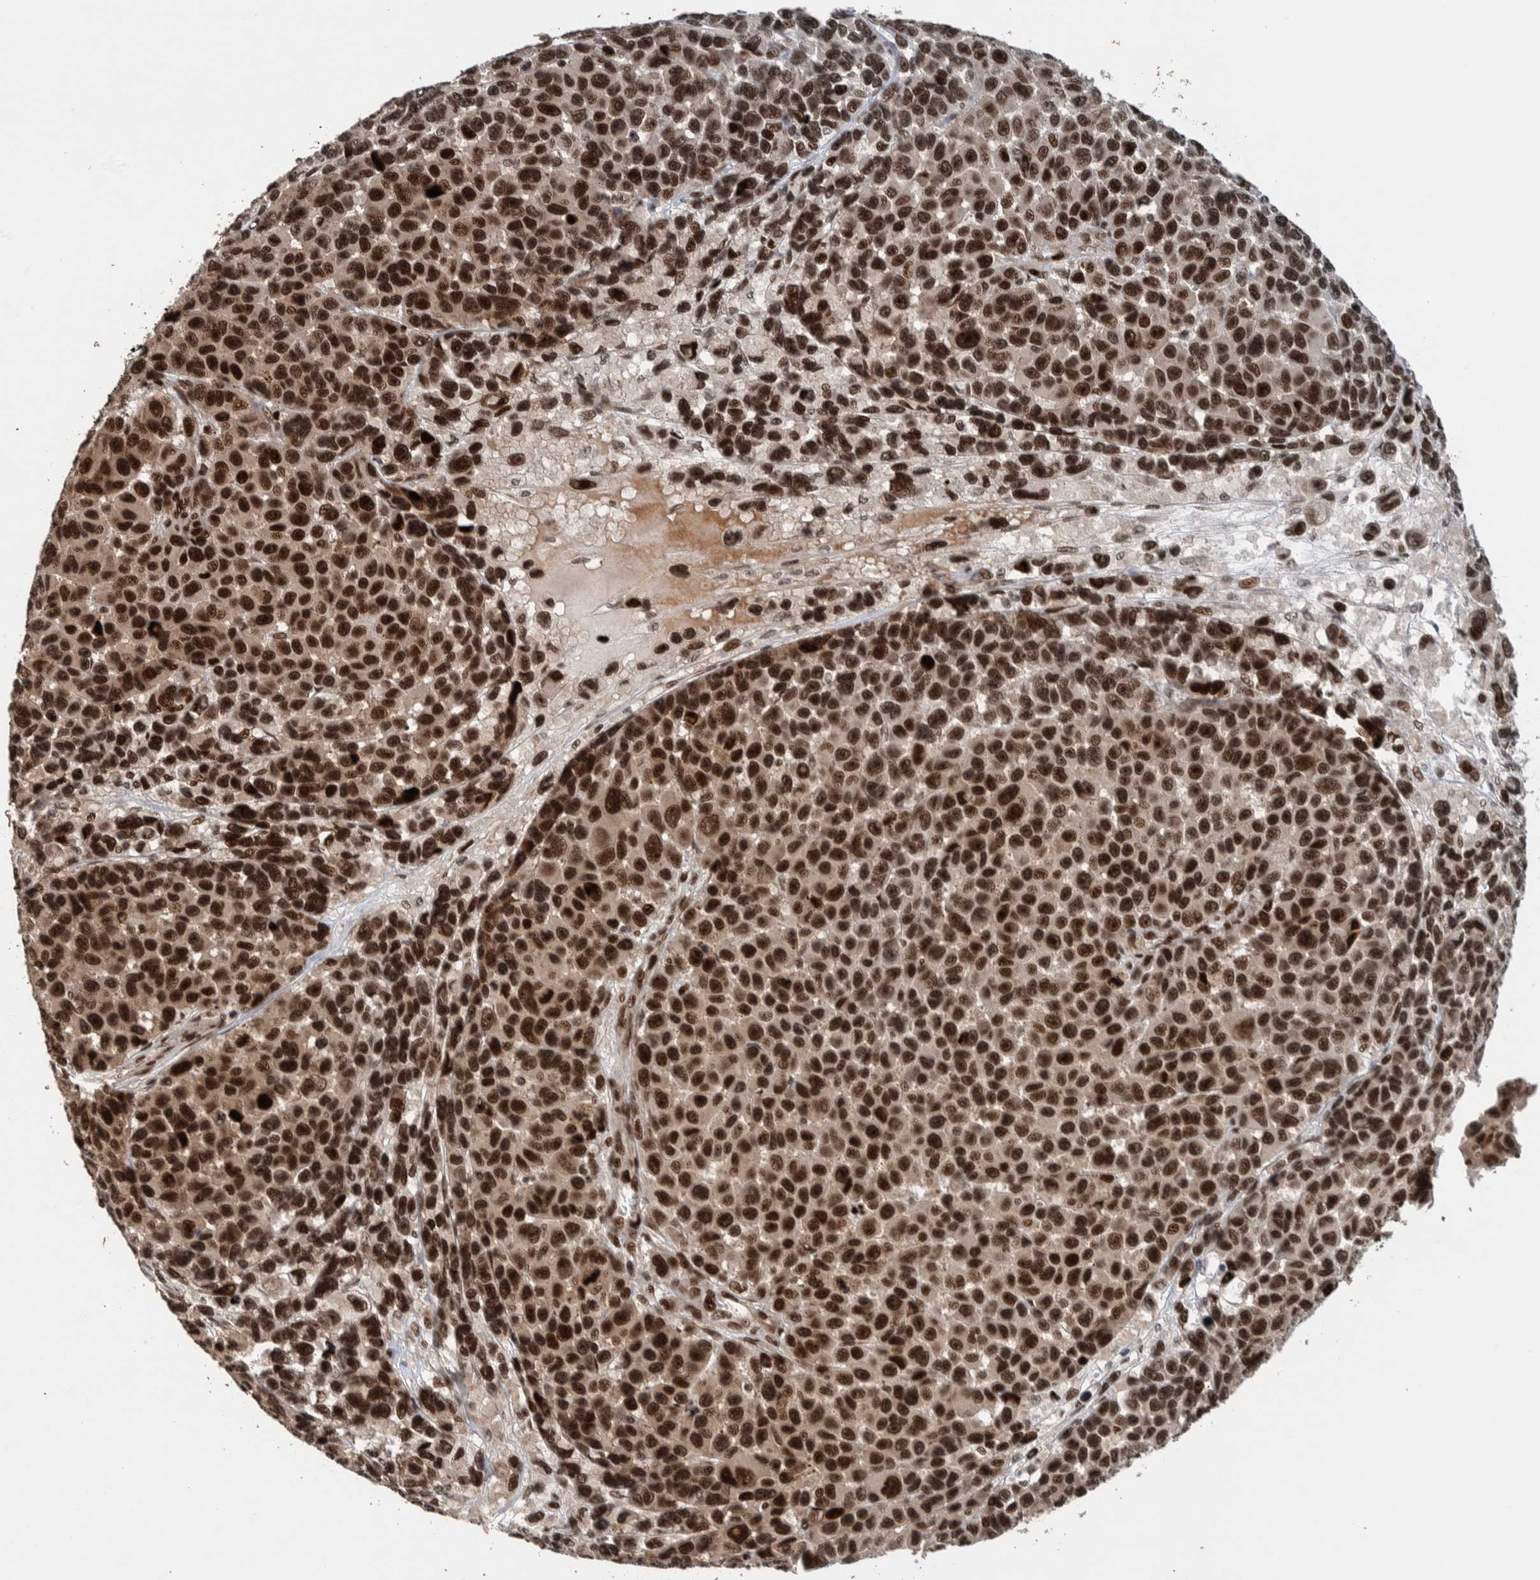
{"staining": {"intensity": "strong", "quantity": ">75%", "location": "nuclear"}, "tissue": "melanoma", "cell_type": "Tumor cells", "image_type": "cancer", "snomed": [{"axis": "morphology", "description": "Malignant melanoma, NOS"}, {"axis": "topography", "description": "Skin"}], "caption": "A histopathology image of melanoma stained for a protein exhibits strong nuclear brown staining in tumor cells.", "gene": "CHD4", "patient": {"sex": "male", "age": 53}}